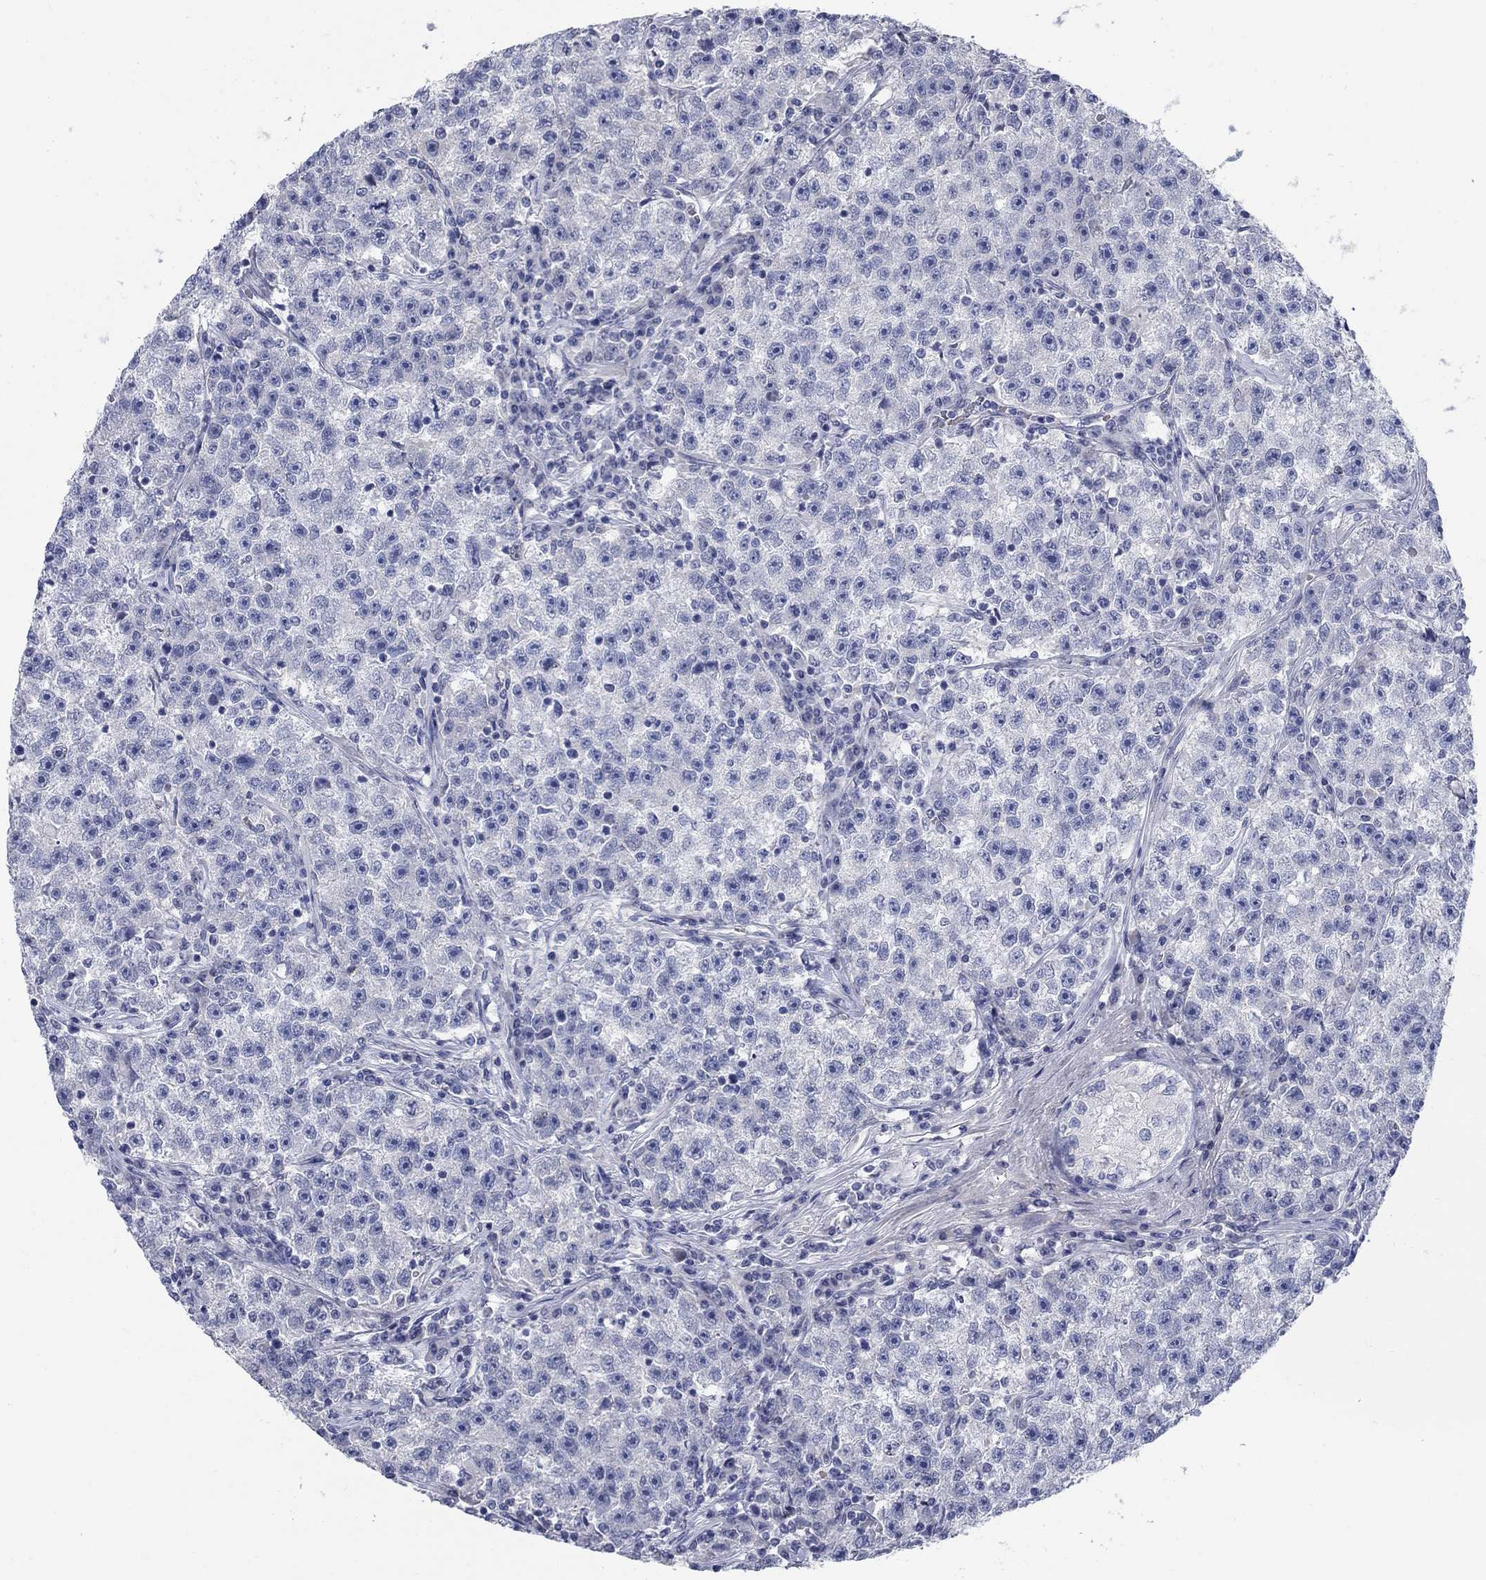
{"staining": {"intensity": "negative", "quantity": "none", "location": "none"}, "tissue": "testis cancer", "cell_type": "Tumor cells", "image_type": "cancer", "snomed": [{"axis": "morphology", "description": "Seminoma, NOS"}, {"axis": "topography", "description": "Testis"}], "caption": "A photomicrograph of human seminoma (testis) is negative for staining in tumor cells.", "gene": "DNER", "patient": {"sex": "male", "age": 22}}